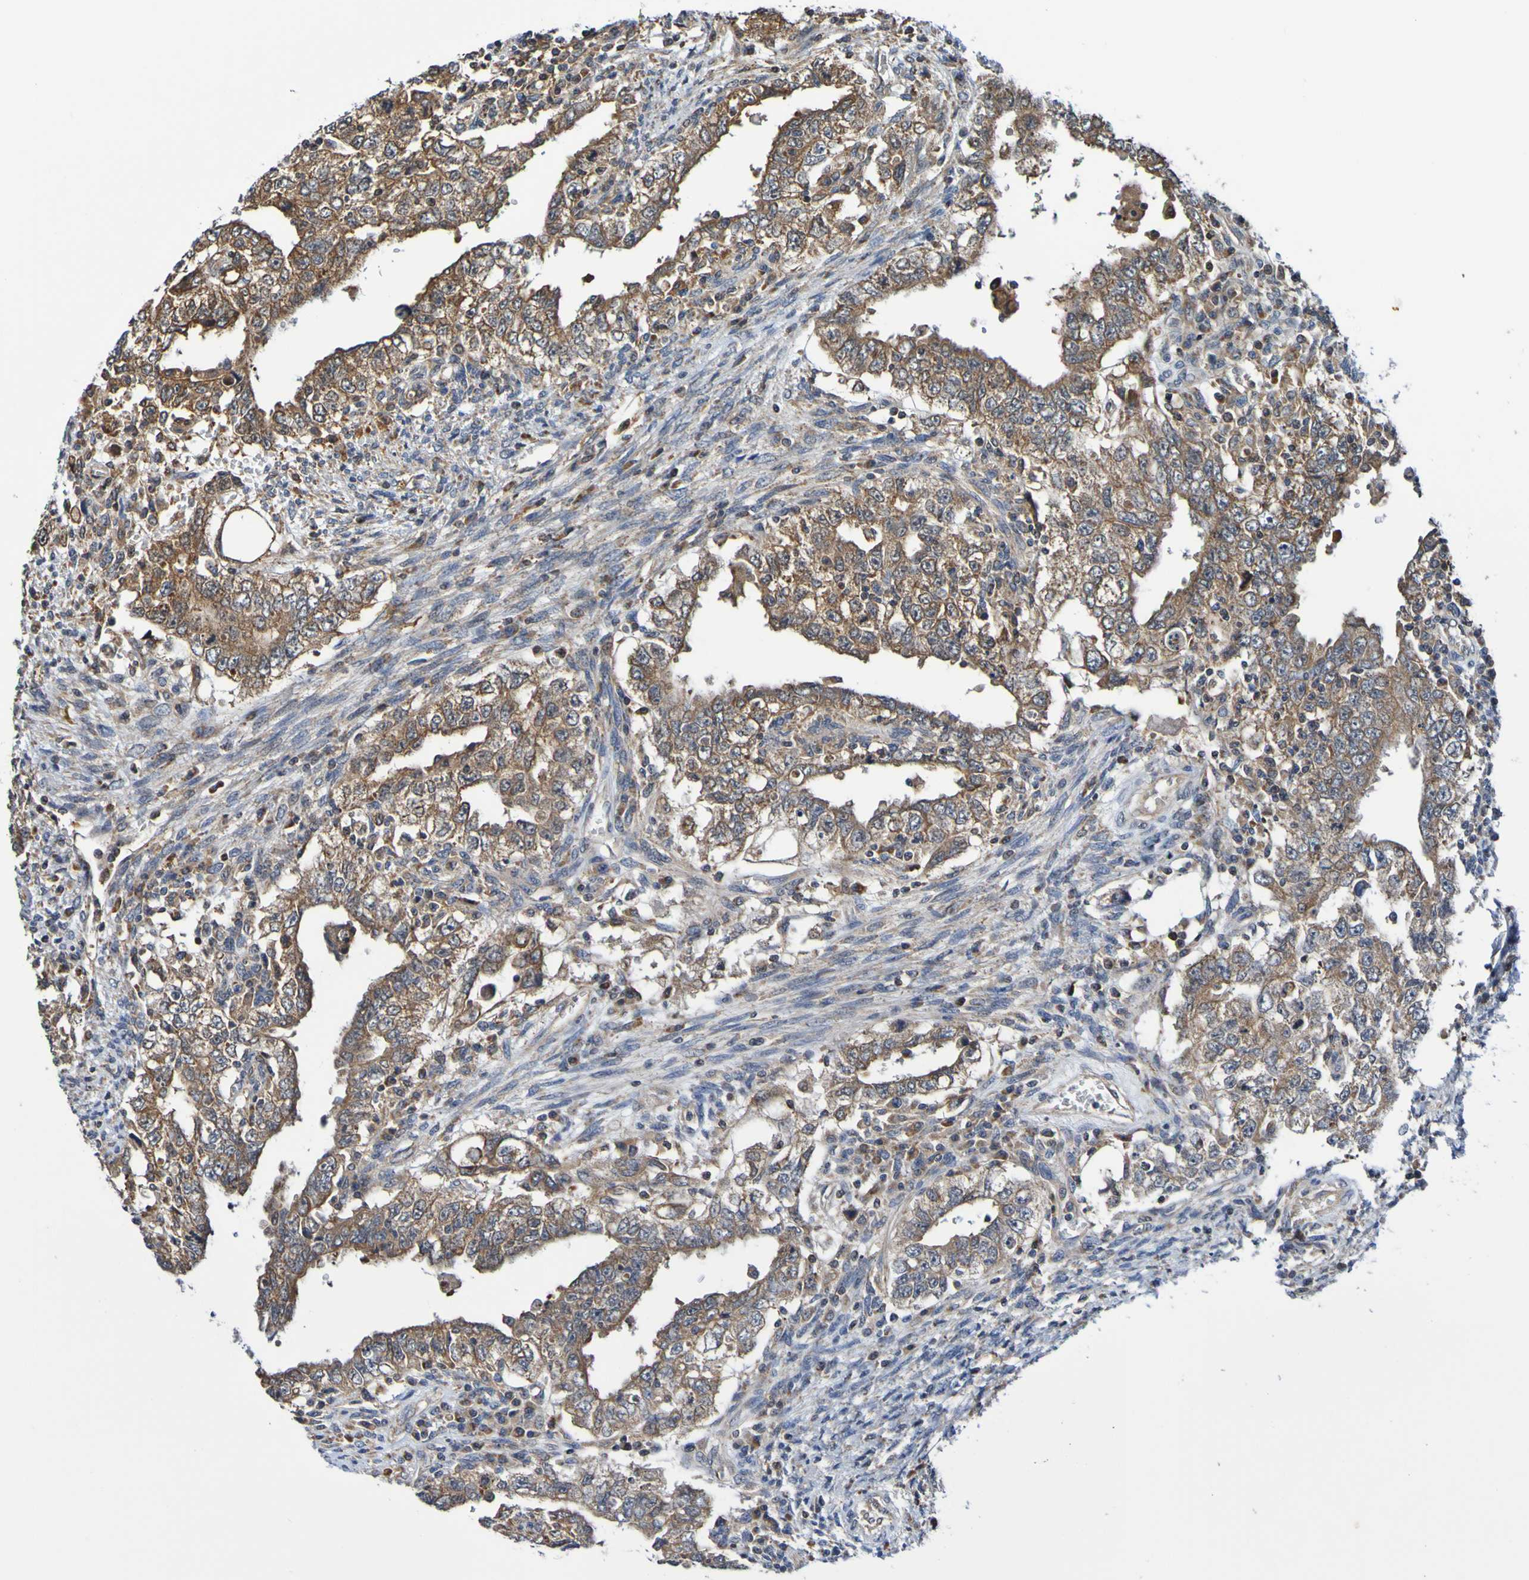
{"staining": {"intensity": "moderate", "quantity": ">75%", "location": "cytoplasmic/membranous"}, "tissue": "testis cancer", "cell_type": "Tumor cells", "image_type": "cancer", "snomed": [{"axis": "morphology", "description": "Carcinoma, Embryonal, NOS"}, {"axis": "topography", "description": "Testis"}], "caption": "Moderate cytoplasmic/membranous positivity is identified in approximately >75% of tumor cells in testis embryonal carcinoma. (Brightfield microscopy of DAB IHC at high magnification).", "gene": "AXIN1", "patient": {"sex": "male", "age": 26}}